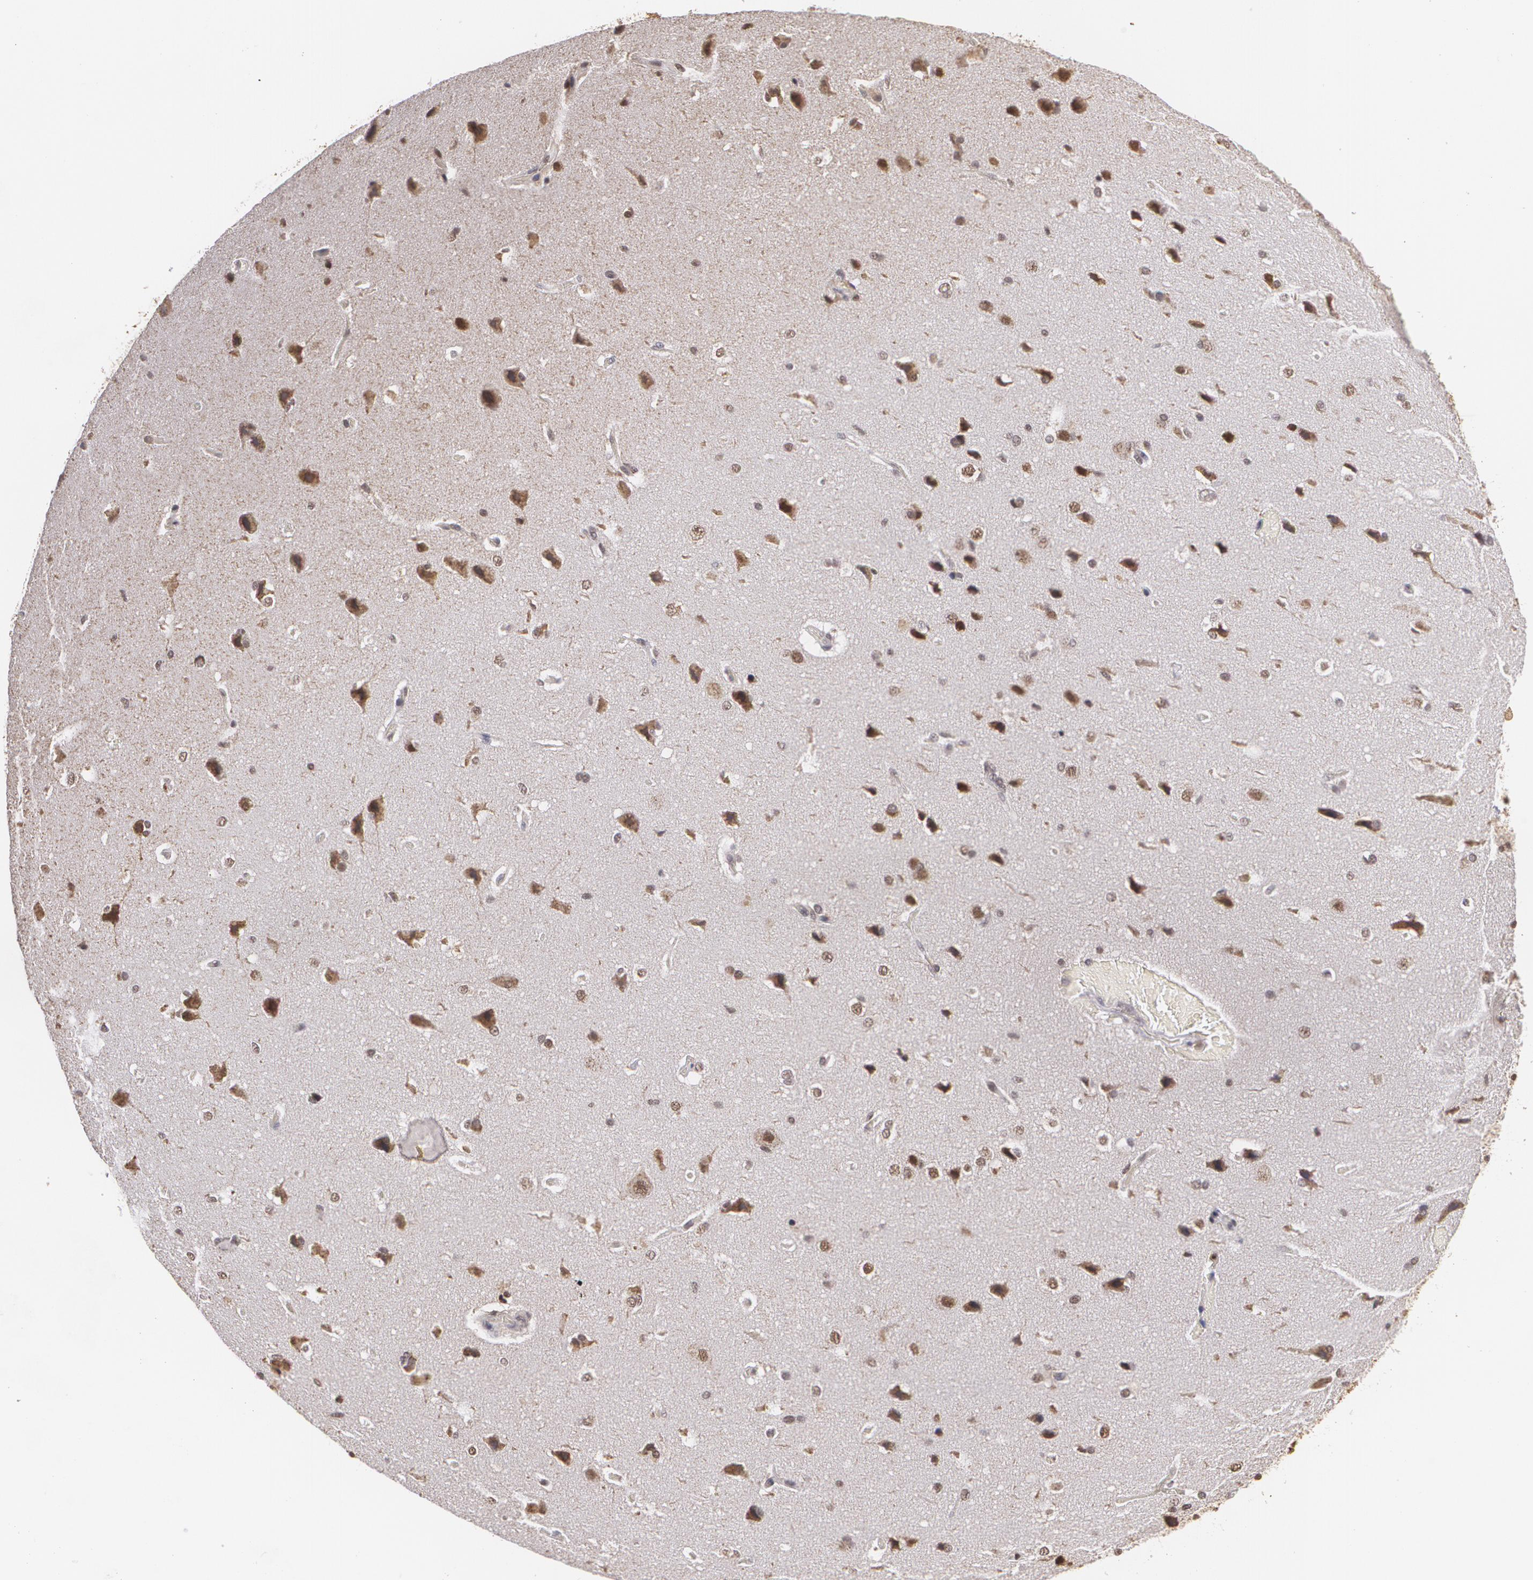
{"staining": {"intensity": "weak", "quantity": "25%-75%", "location": "nuclear"}, "tissue": "cerebral cortex", "cell_type": "Endothelial cells", "image_type": "normal", "snomed": [{"axis": "morphology", "description": "Normal tissue, NOS"}, {"axis": "topography", "description": "Cerebral cortex"}], "caption": "The immunohistochemical stain highlights weak nuclear expression in endothelial cells of benign cerebral cortex. The protein of interest is shown in brown color, while the nuclei are stained blue.", "gene": "MXD1", "patient": {"sex": "female", "age": 45}}